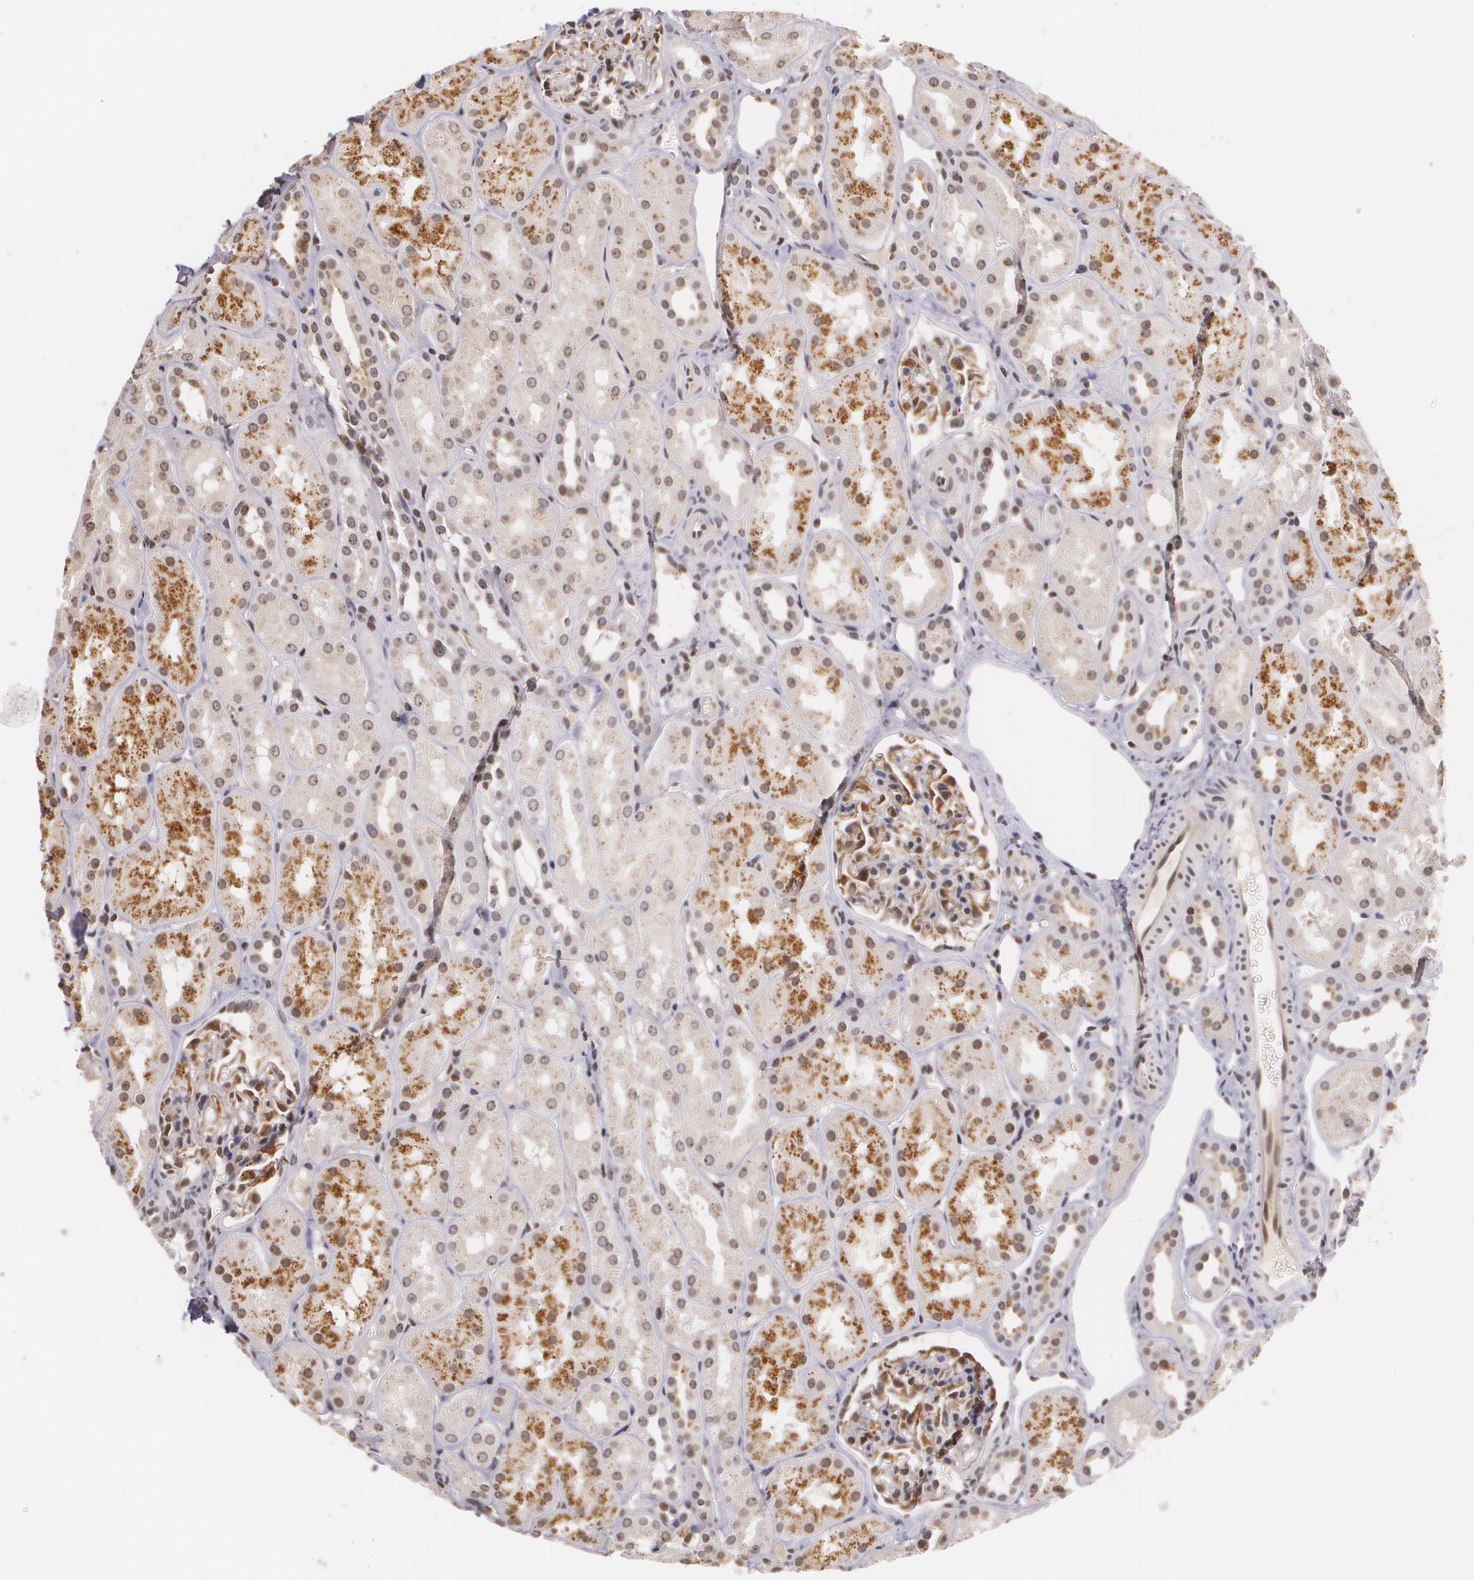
{"staining": {"intensity": "moderate", "quantity": "25%-75%", "location": "cytoplasmic/membranous"}, "tissue": "kidney", "cell_type": "Cells in glomeruli", "image_type": "normal", "snomed": [{"axis": "morphology", "description": "Normal tissue, NOS"}, {"axis": "topography", "description": "Kidney"}], "caption": "A micrograph of kidney stained for a protein shows moderate cytoplasmic/membranous brown staining in cells in glomeruli.", "gene": "VAV3", "patient": {"sex": "male", "age": 16}}